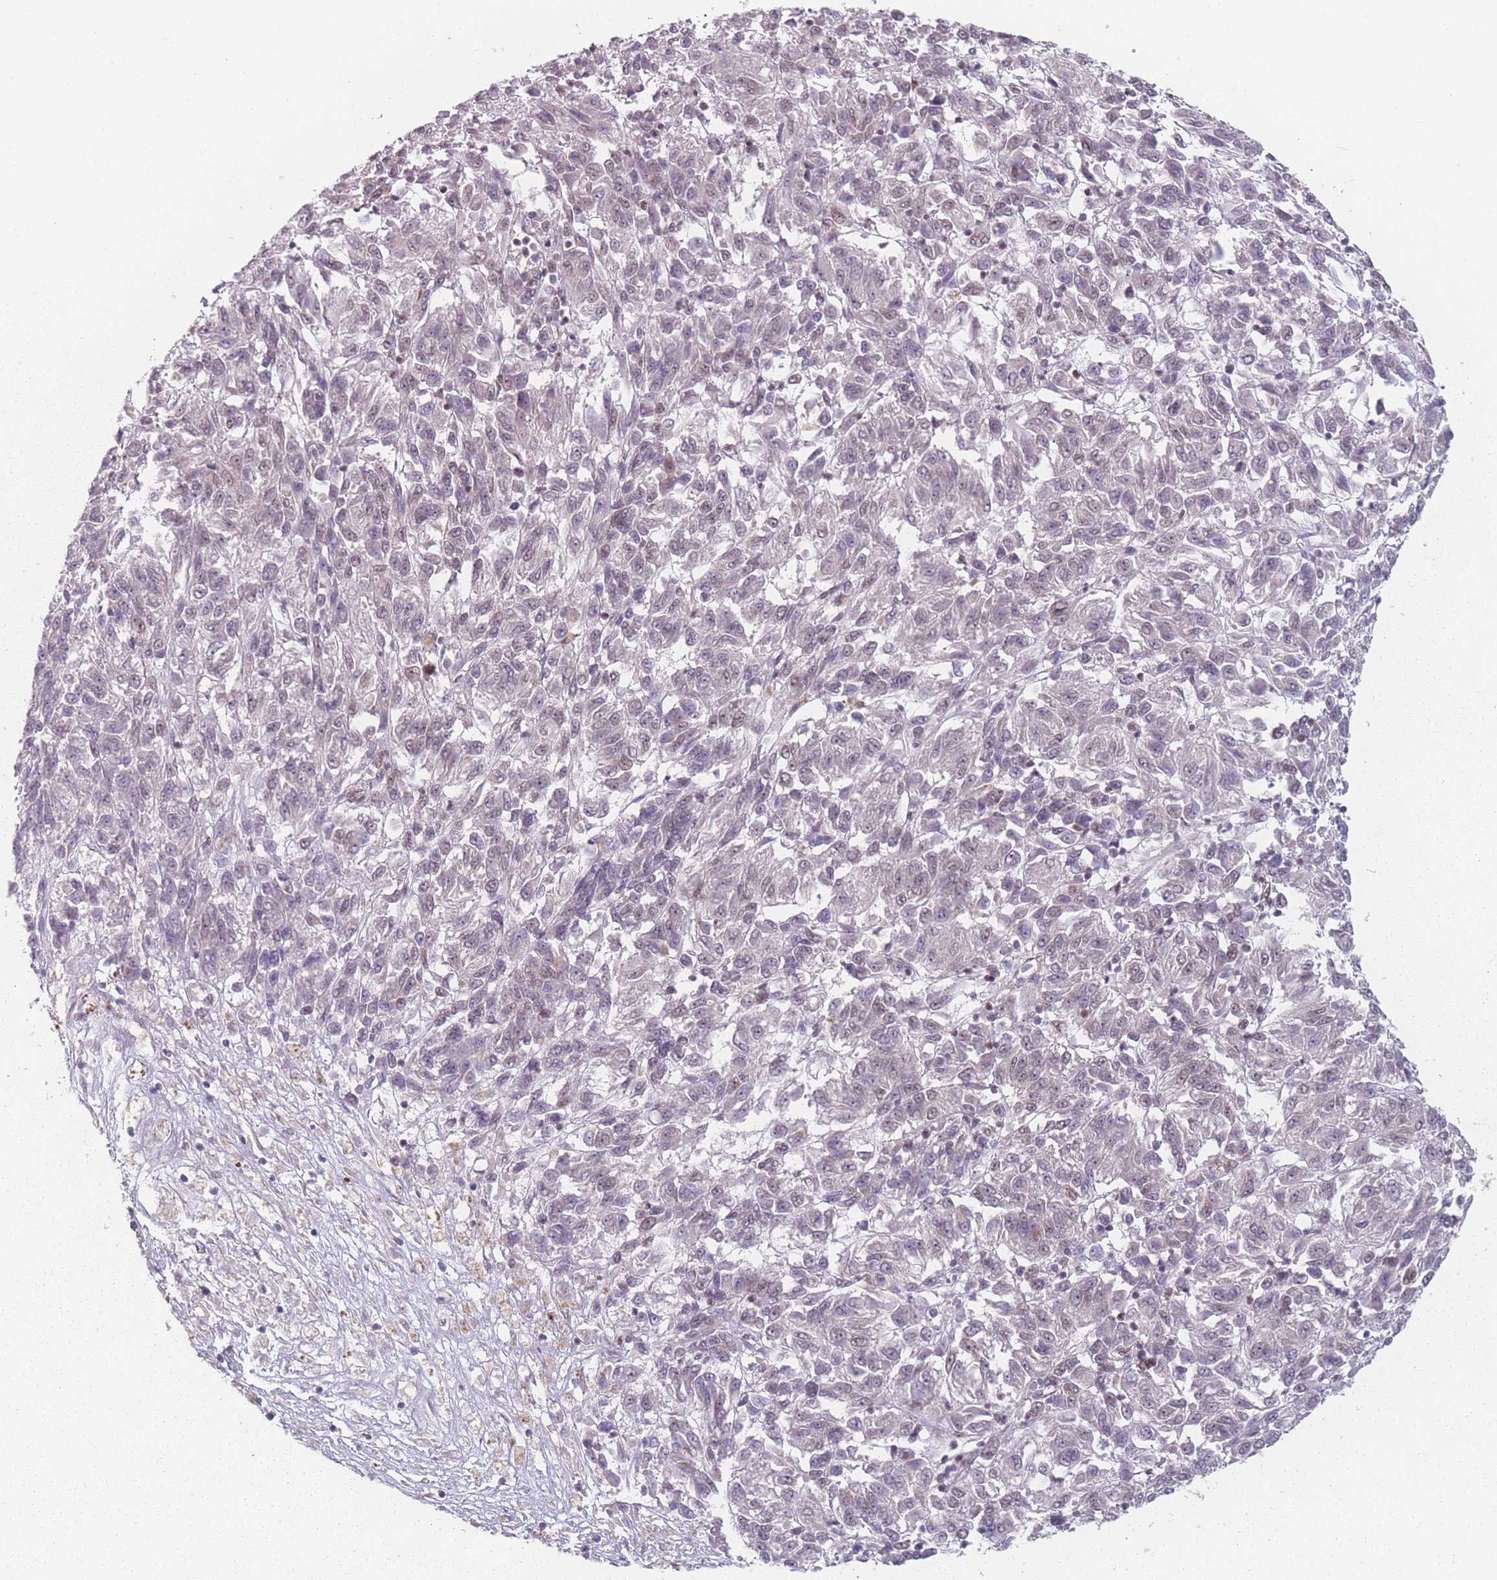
{"staining": {"intensity": "negative", "quantity": "none", "location": "none"}, "tissue": "melanoma", "cell_type": "Tumor cells", "image_type": "cancer", "snomed": [{"axis": "morphology", "description": "Malignant melanoma, Metastatic site"}, {"axis": "topography", "description": "Lung"}], "caption": "Photomicrograph shows no significant protein staining in tumor cells of malignant melanoma (metastatic site).", "gene": "ZC3H14", "patient": {"sex": "male", "age": 64}}